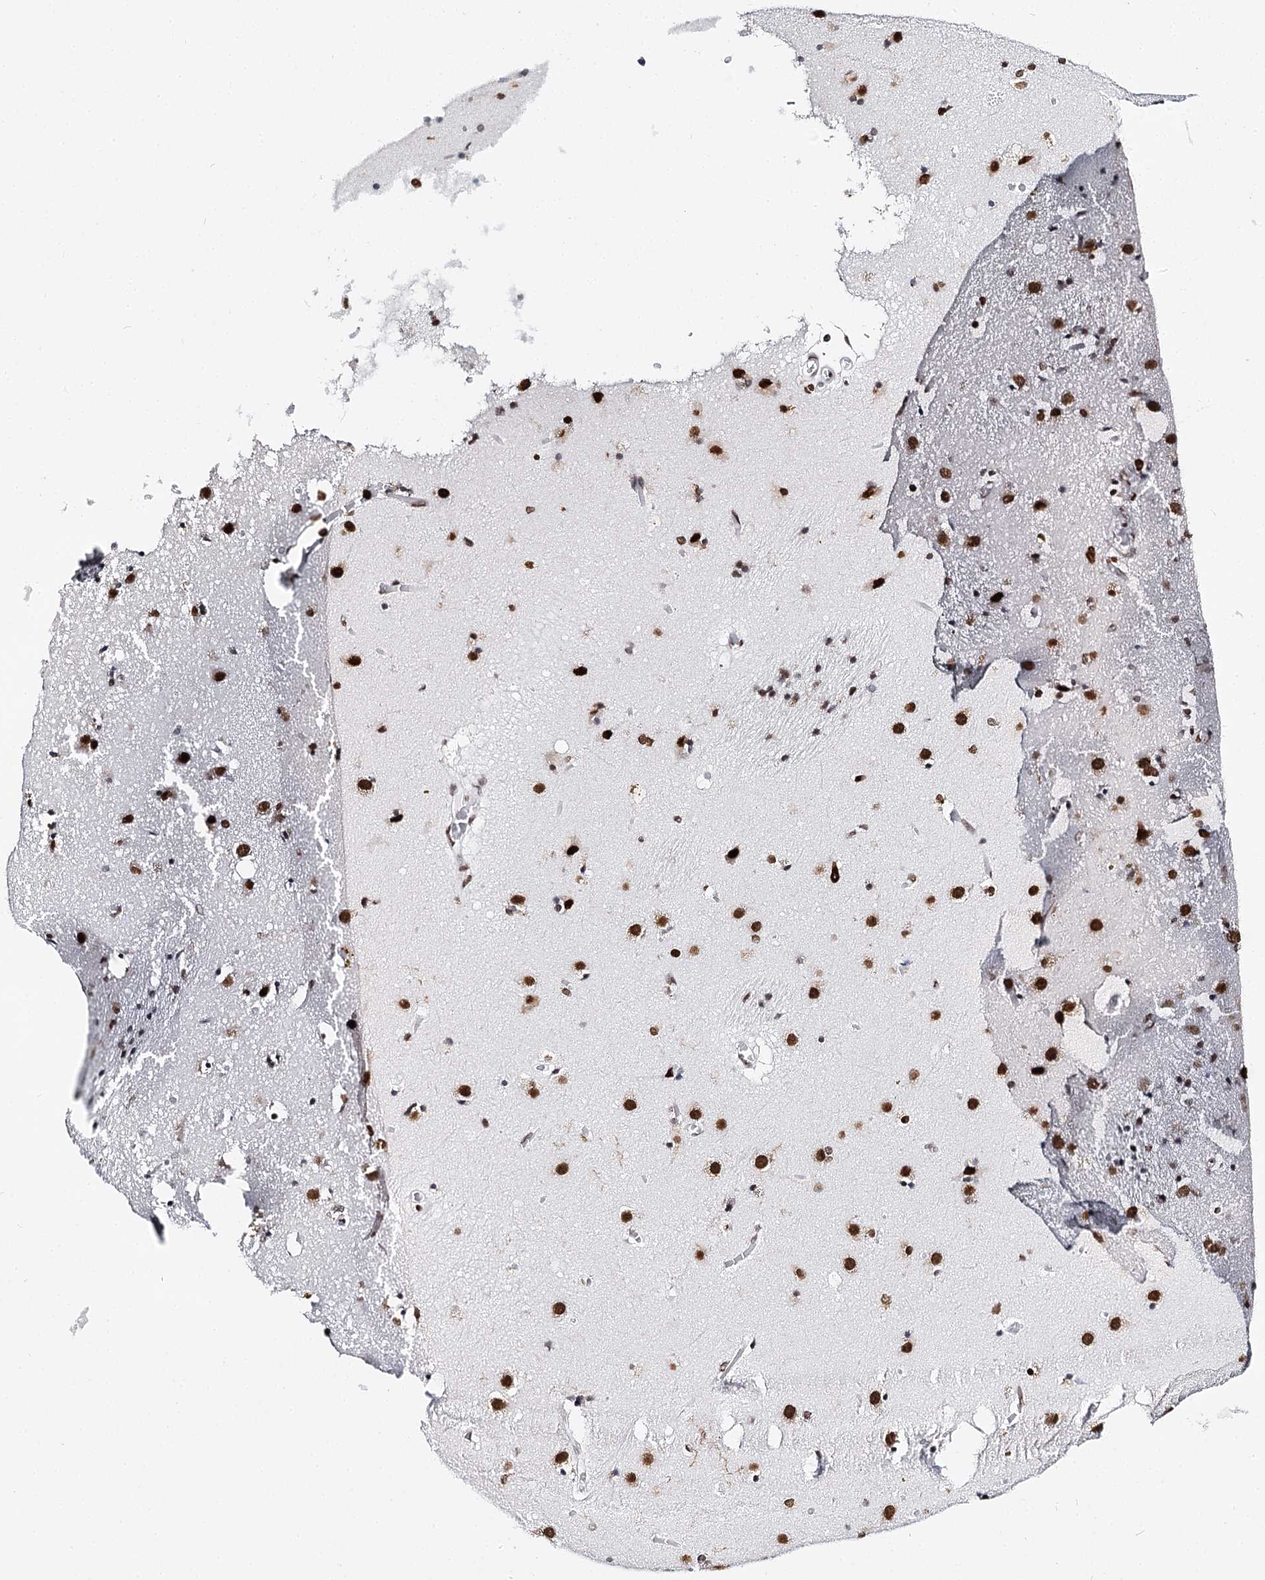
{"staining": {"intensity": "moderate", "quantity": ">75%", "location": "nuclear"}, "tissue": "caudate", "cell_type": "Glial cells", "image_type": "normal", "snomed": [{"axis": "morphology", "description": "Normal tissue, NOS"}, {"axis": "topography", "description": "Lateral ventricle wall"}], "caption": "Benign caudate was stained to show a protein in brown. There is medium levels of moderate nuclear expression in approximately >75% of glial cells.", "gene": "BARD1", "patient": {"sex": "male", "age": 70}}